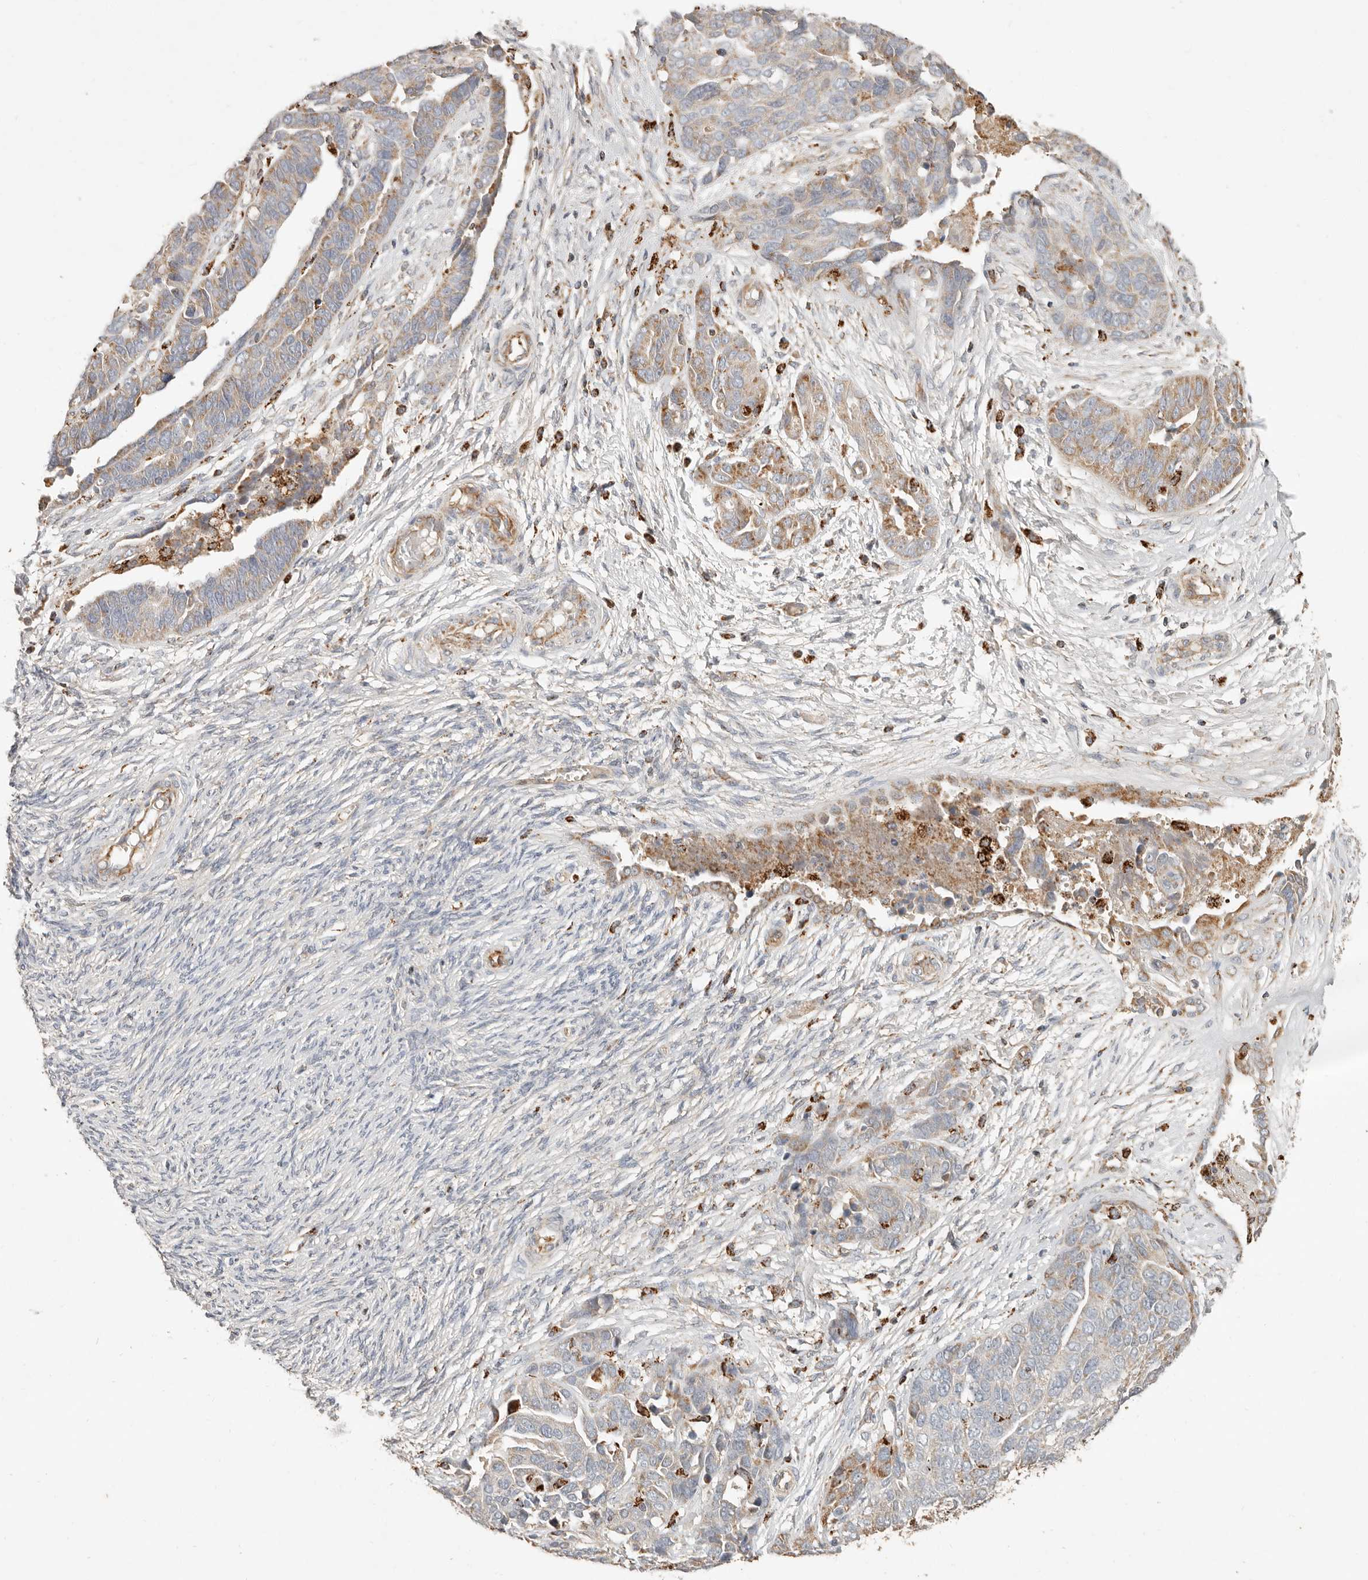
{"staining": {"intensity": "moderate", "quantity": "<25%", "location": "cytoplasmic/membranous"}, "tissue": "ovarian cancer", "cell_type": "Tumor cells", "image_type": "cancer", "snomed": [{"axis": "morphology", "description": "Cystadenocarcinoma, serous, NOS"}, {"axis": "topography", "description": "Ovary"}], "caption": "Immunohistochemical staining of ovarian cancer (serous cystadenocarcinoma) demonstrates low levels of moderate cytoplasmic/membranous protein expression in approximately <25% of tumor cells.", "gene": "ARHGEF10L", "patient": {"sex": "female", "age": 44}}